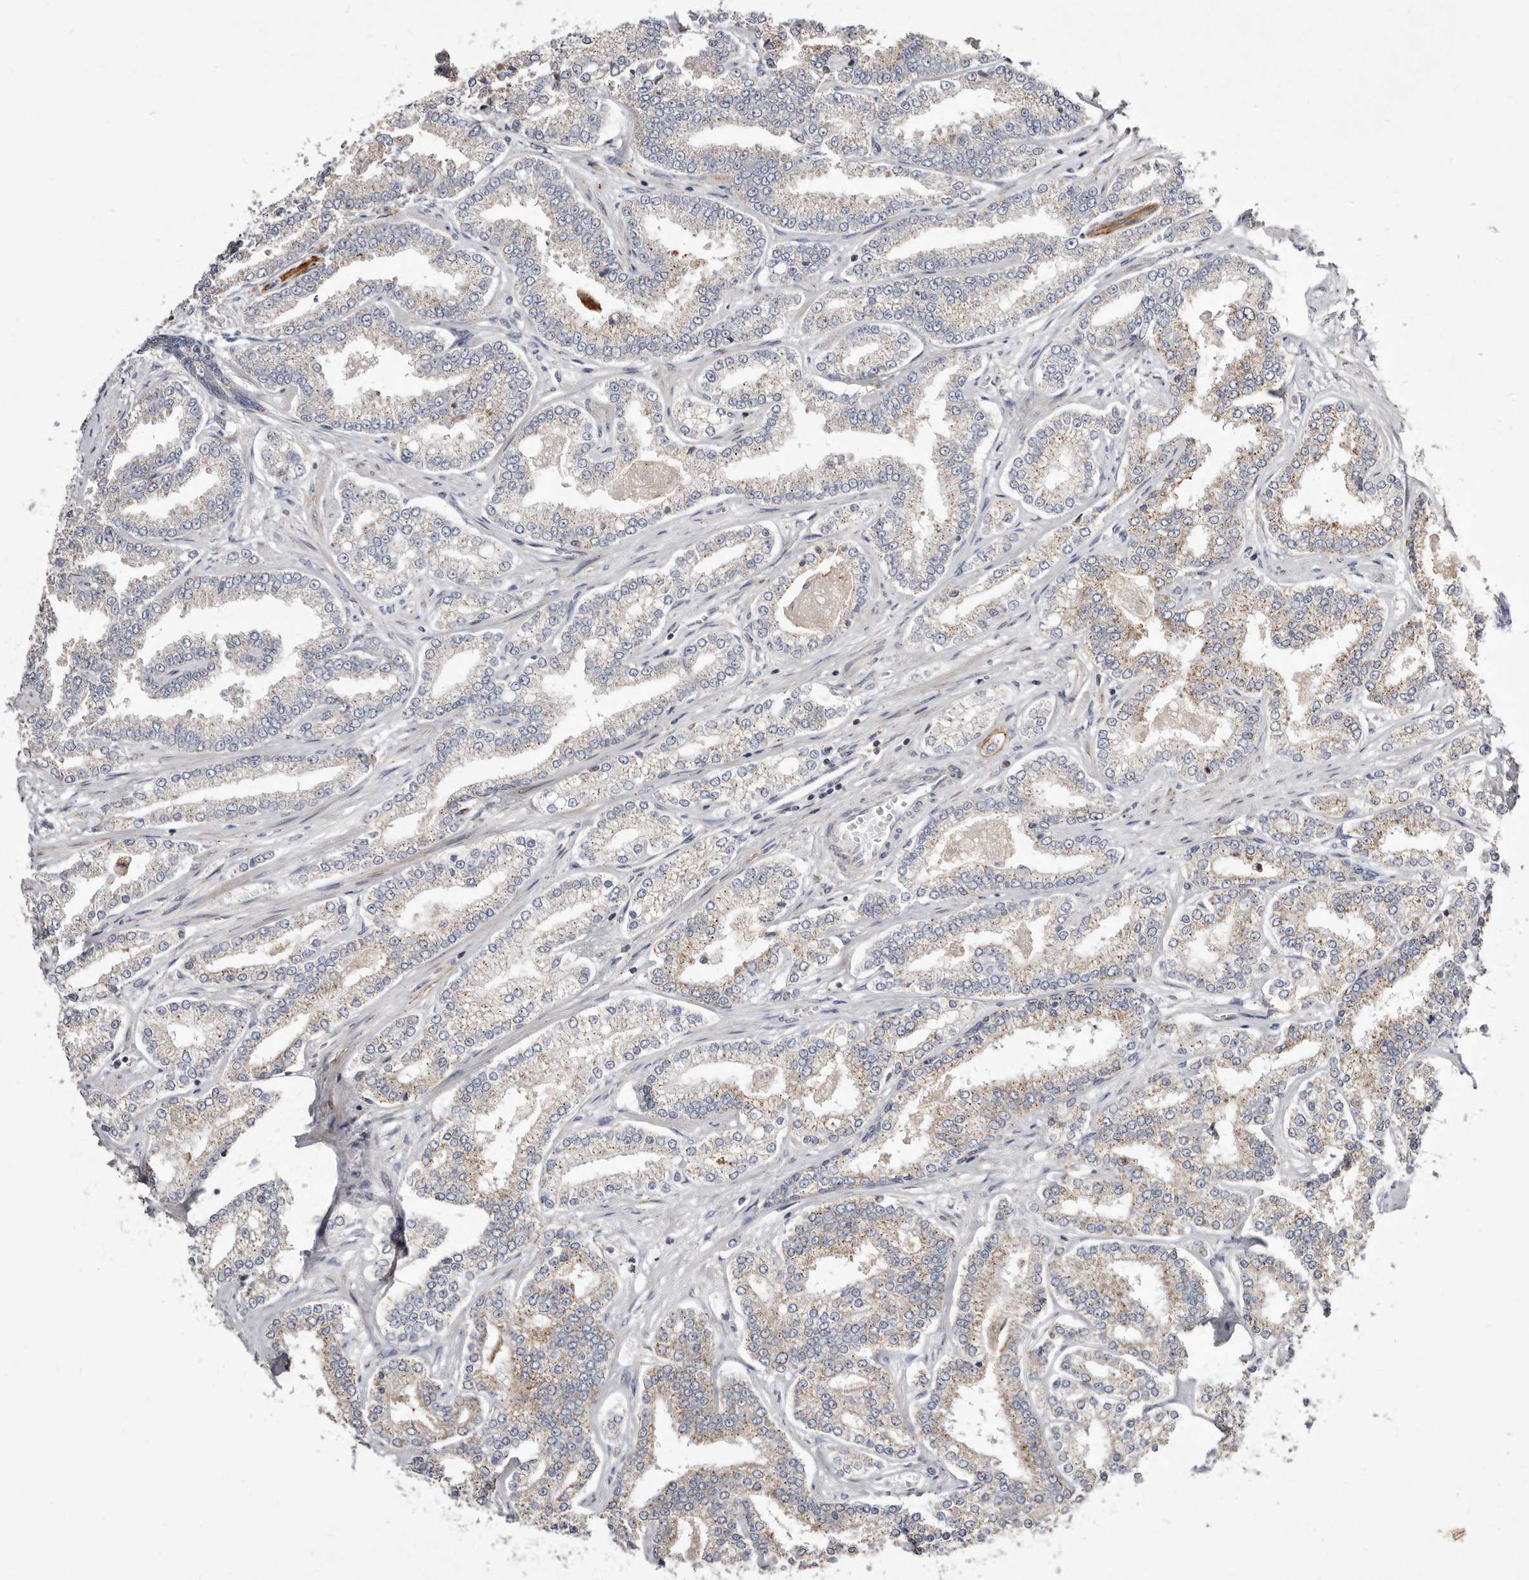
{"staining": {"intensity": "weak", "quantity": "25%-75%", "location": "cytoplasmic/membranous"}, "tissue": "prostate cancer", "cell_type": "Tumor cells", "image_type": "cancer", "snomed": [{"axis": "morphology", "description": "Normal tissue, NOS"}, {"axis": "morphology", "description": "Adenocarcinoma, High grade"}, {"axis": "topography", "description": "Prostate"}], "caption": "Prostate cancer (high-grade adenocarcinoma) stained for a protein (brown) exhibits weak cytoplasmic/membranous positive expression in about 25%-75% of tumor cells.", "gene": "TIMM17B", "patient": {"sex": "male", "age": 83}}